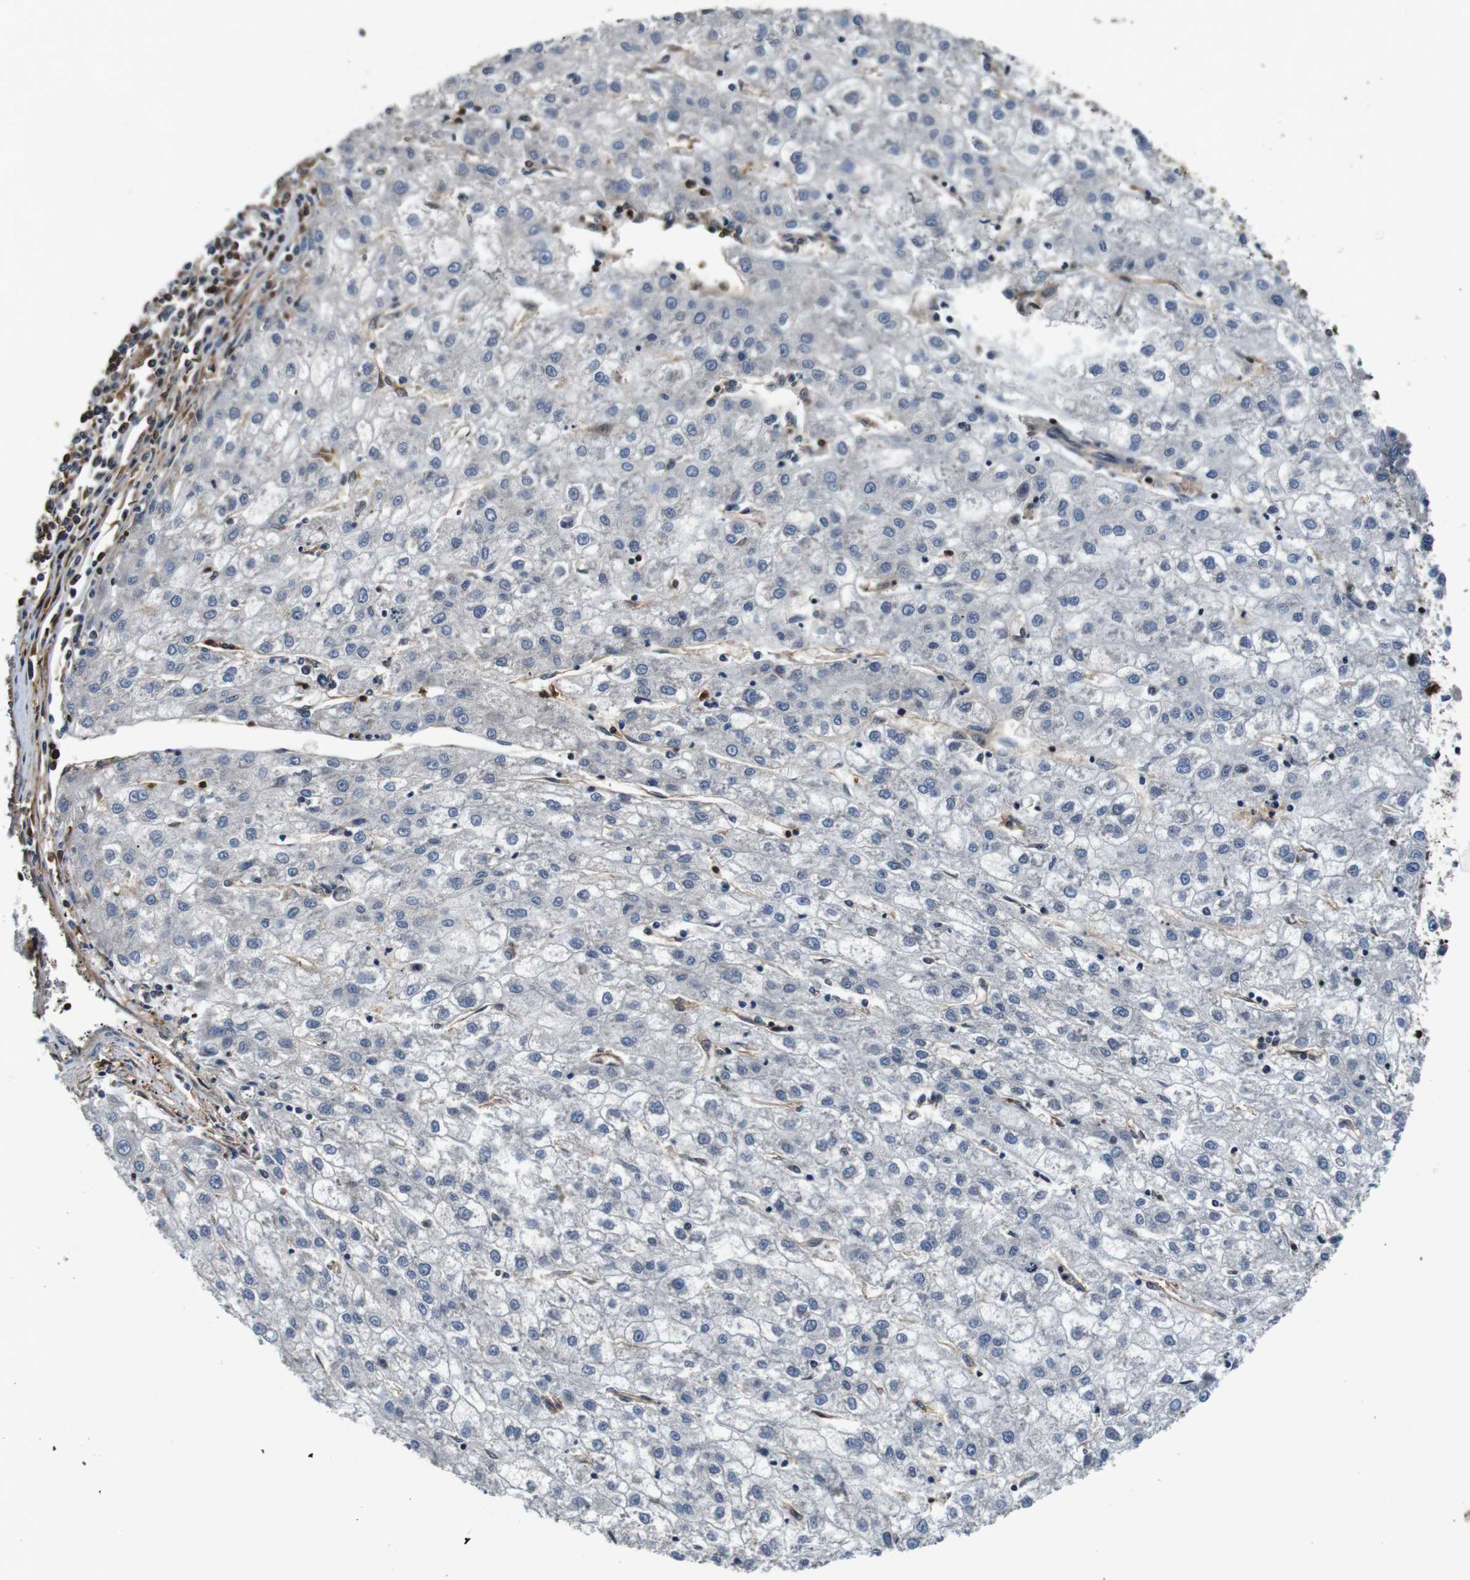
{"staining": {"intensity": "negative", "quantity": "none", "location": "none"}, "tissue": "liver cancer", "cell_type": "Tumor cells", "image_type": "cancer", "snomed": [{"axis": "morphology", "description": "Carcinoma, Hepatocellular, NOS"}, {"axis": "topography", "description": "Liver"}], "caption": "Immunohistochemical staining of human liver cancer exhibits no significant positivity in tumor cells.", "gene": "ANXA1", "patient": {"sex": "male", "age": 72}}